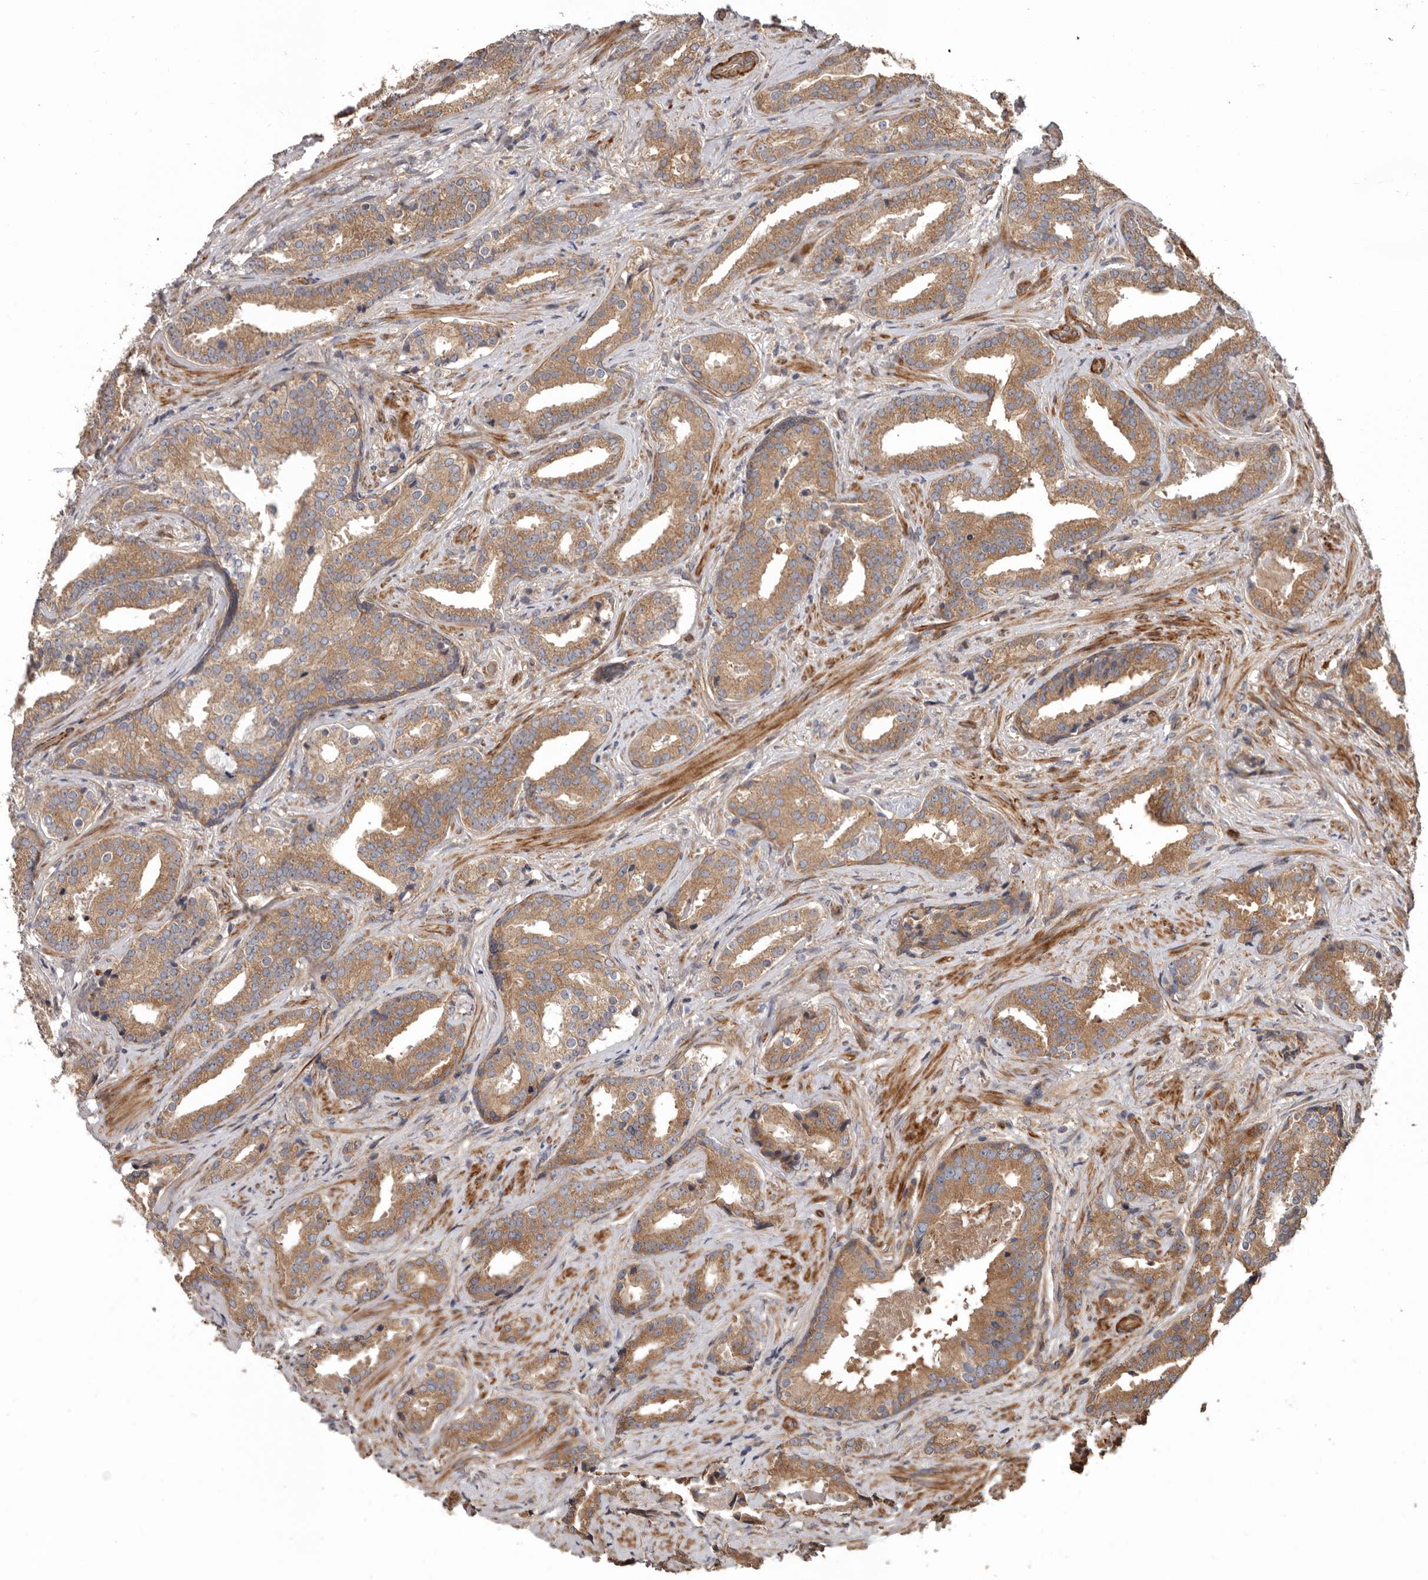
{"staining": {"intensity": "moderate", "quantity": ">75%", "location": "cytoplasmic/membranous"}, "tissue": "prostate cancer", "cell_type": "Tumor cells", "image_type": "cancer", "snomed": [{"axis": "morphology", "description": "Adenocarcinoma, Low grade"}, {"axis": "topography", "description": "Prostate"}], "caption": "A medium amount of moderate cytoplasmic/membranous positivity is seen in about >75% of tumor cells in low-grade adenocarcinoma (prostate) tissue. Nuclei are stained in blue.", "gene": "ARHGEF5", "patient": {"sex": "male", "age": 67}}